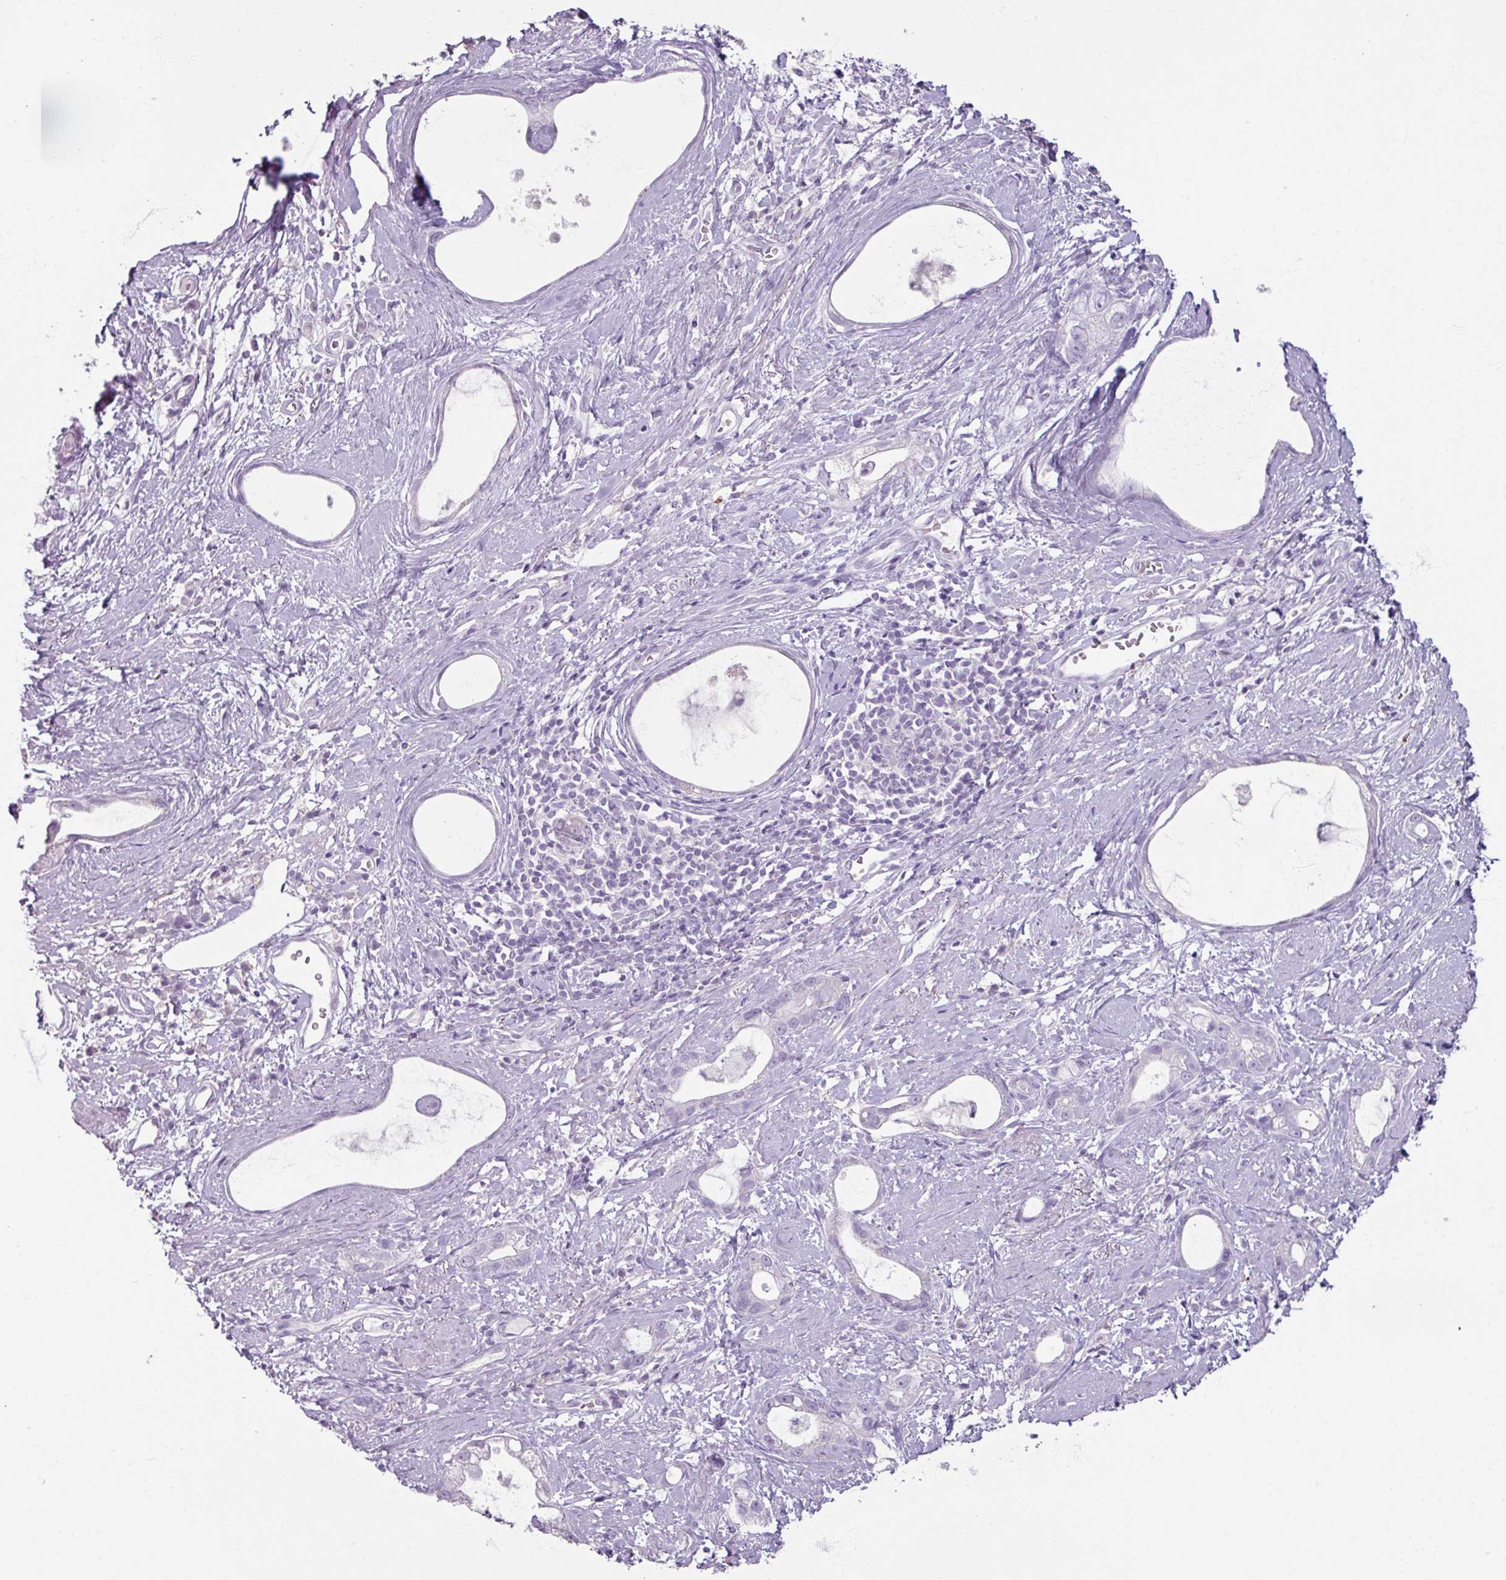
{"staining": {"intensity": "negative", "quantity": "none", "location": "none"}, "tissue": "stomach cancer", "cell_type": "Tumor cells", "image_type": "cancer", "snomed": [{"axis": "morphology", "description": "Adenocarcinoma, NOS"}, {"axis": "topography", "description": "Stomach"}], "caption": "Immunohistochemistry histopathology image of human stomach cancer (adenocarcinoma) stained for a protein (brown), which shows no positivity in tumor cells.", "gene": "SLC27A5", "patient": {"sex": "male", "age": 55}}